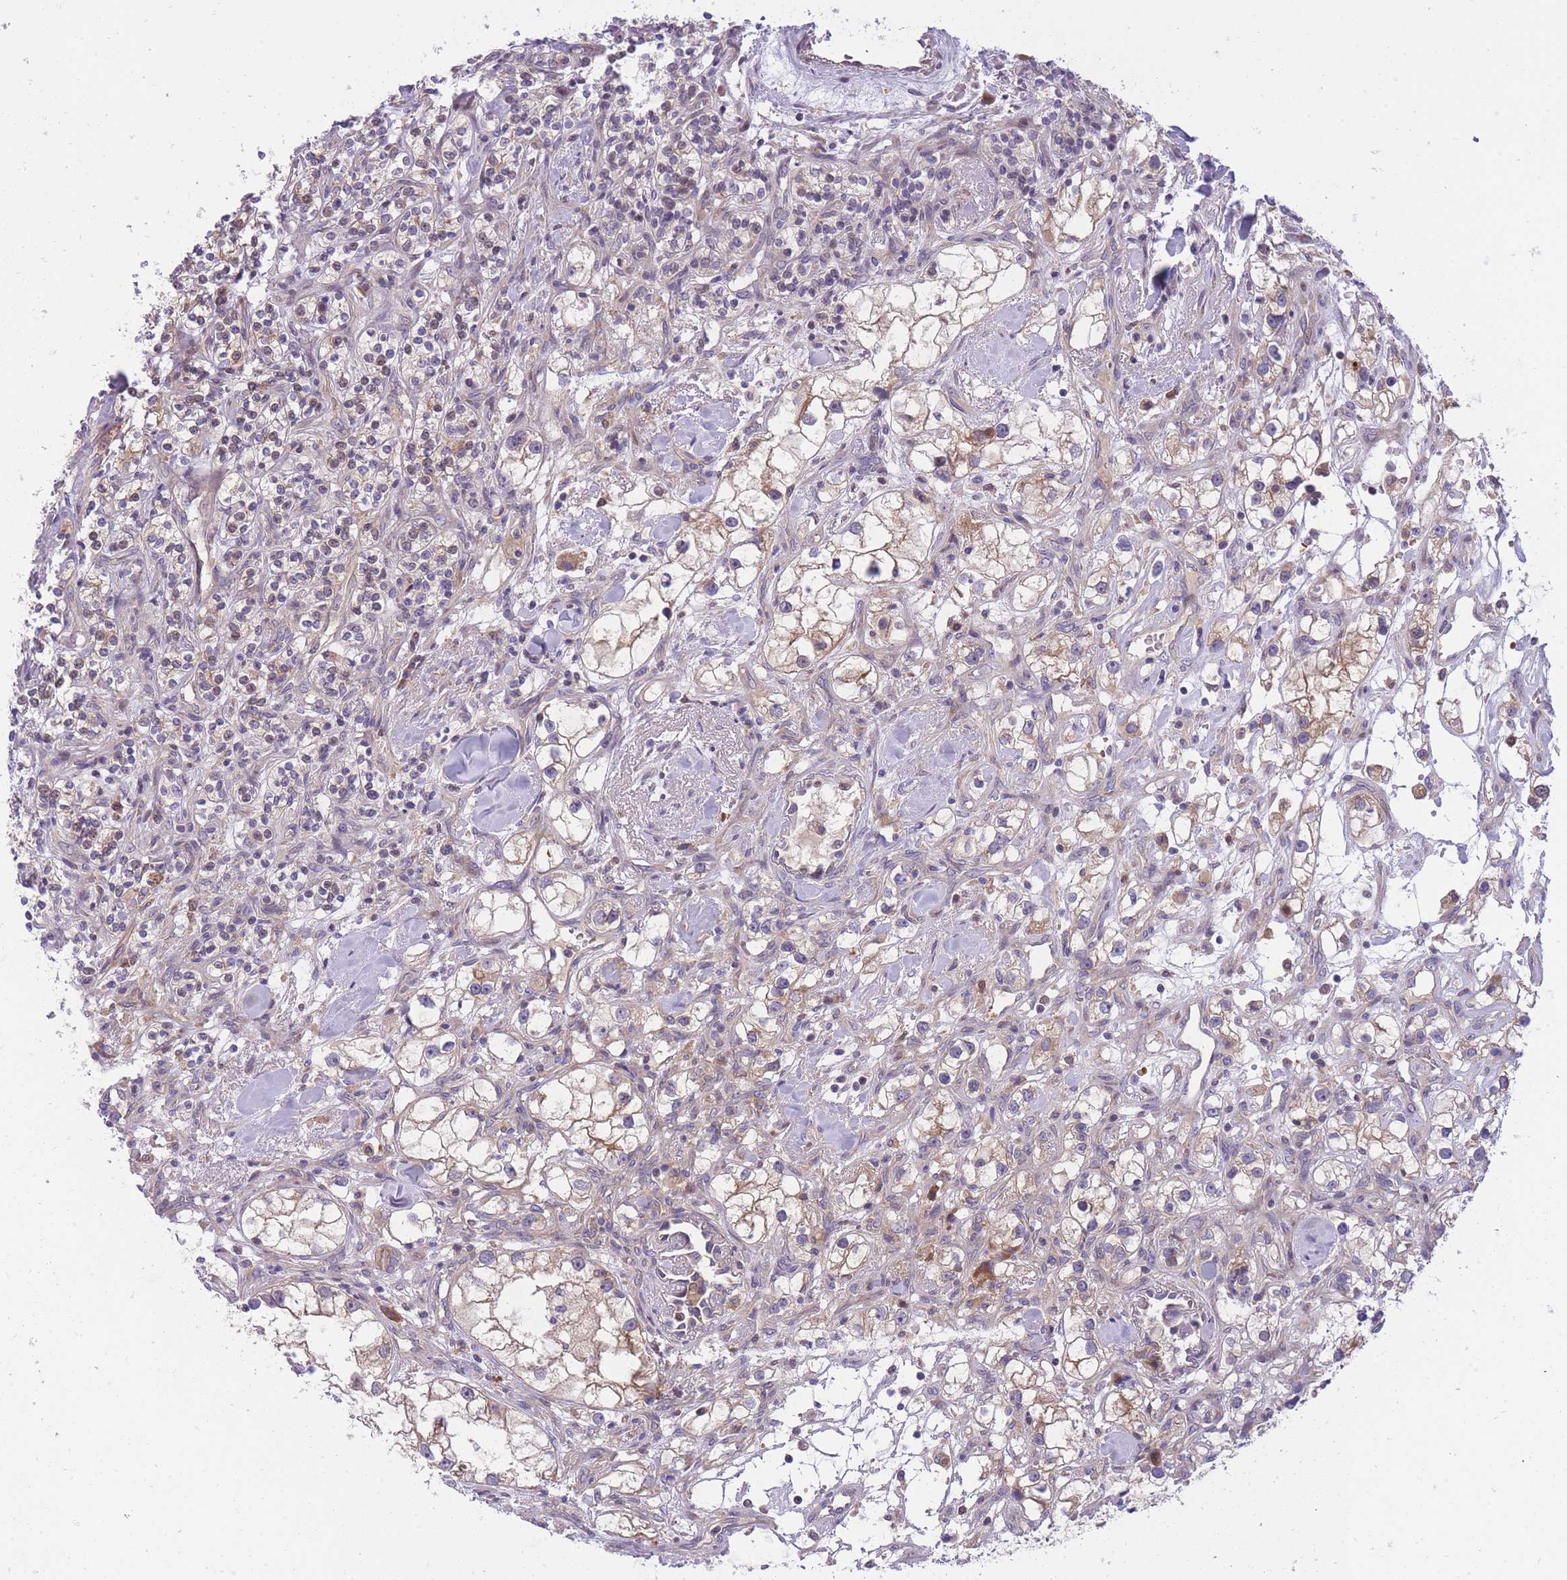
{"staining": {"intensity": "weak", "quantity": "25%-75%", "location": "cytoplasmic/membranous"}, "tissue": "renal cancer", "cell_type": "Tumor cells", "image_type": "cancer", "snomed": [{"axis": "morphology", "description": "Adenocarcinoma, NOS"}, {"axis": "topography", "description": "Kidney"}], "caption": "The photomicrograph exhibits immunohistochemical staining of renal adenocarcinoma. There is weak cytoplasmic/membranous expression is identified in approximately 25%-75% of tumor cells. (IHC, brightfield microscopy, high magnification).", "gene": "CRYGN", "patient": {"sex": "male", "age": 77}}